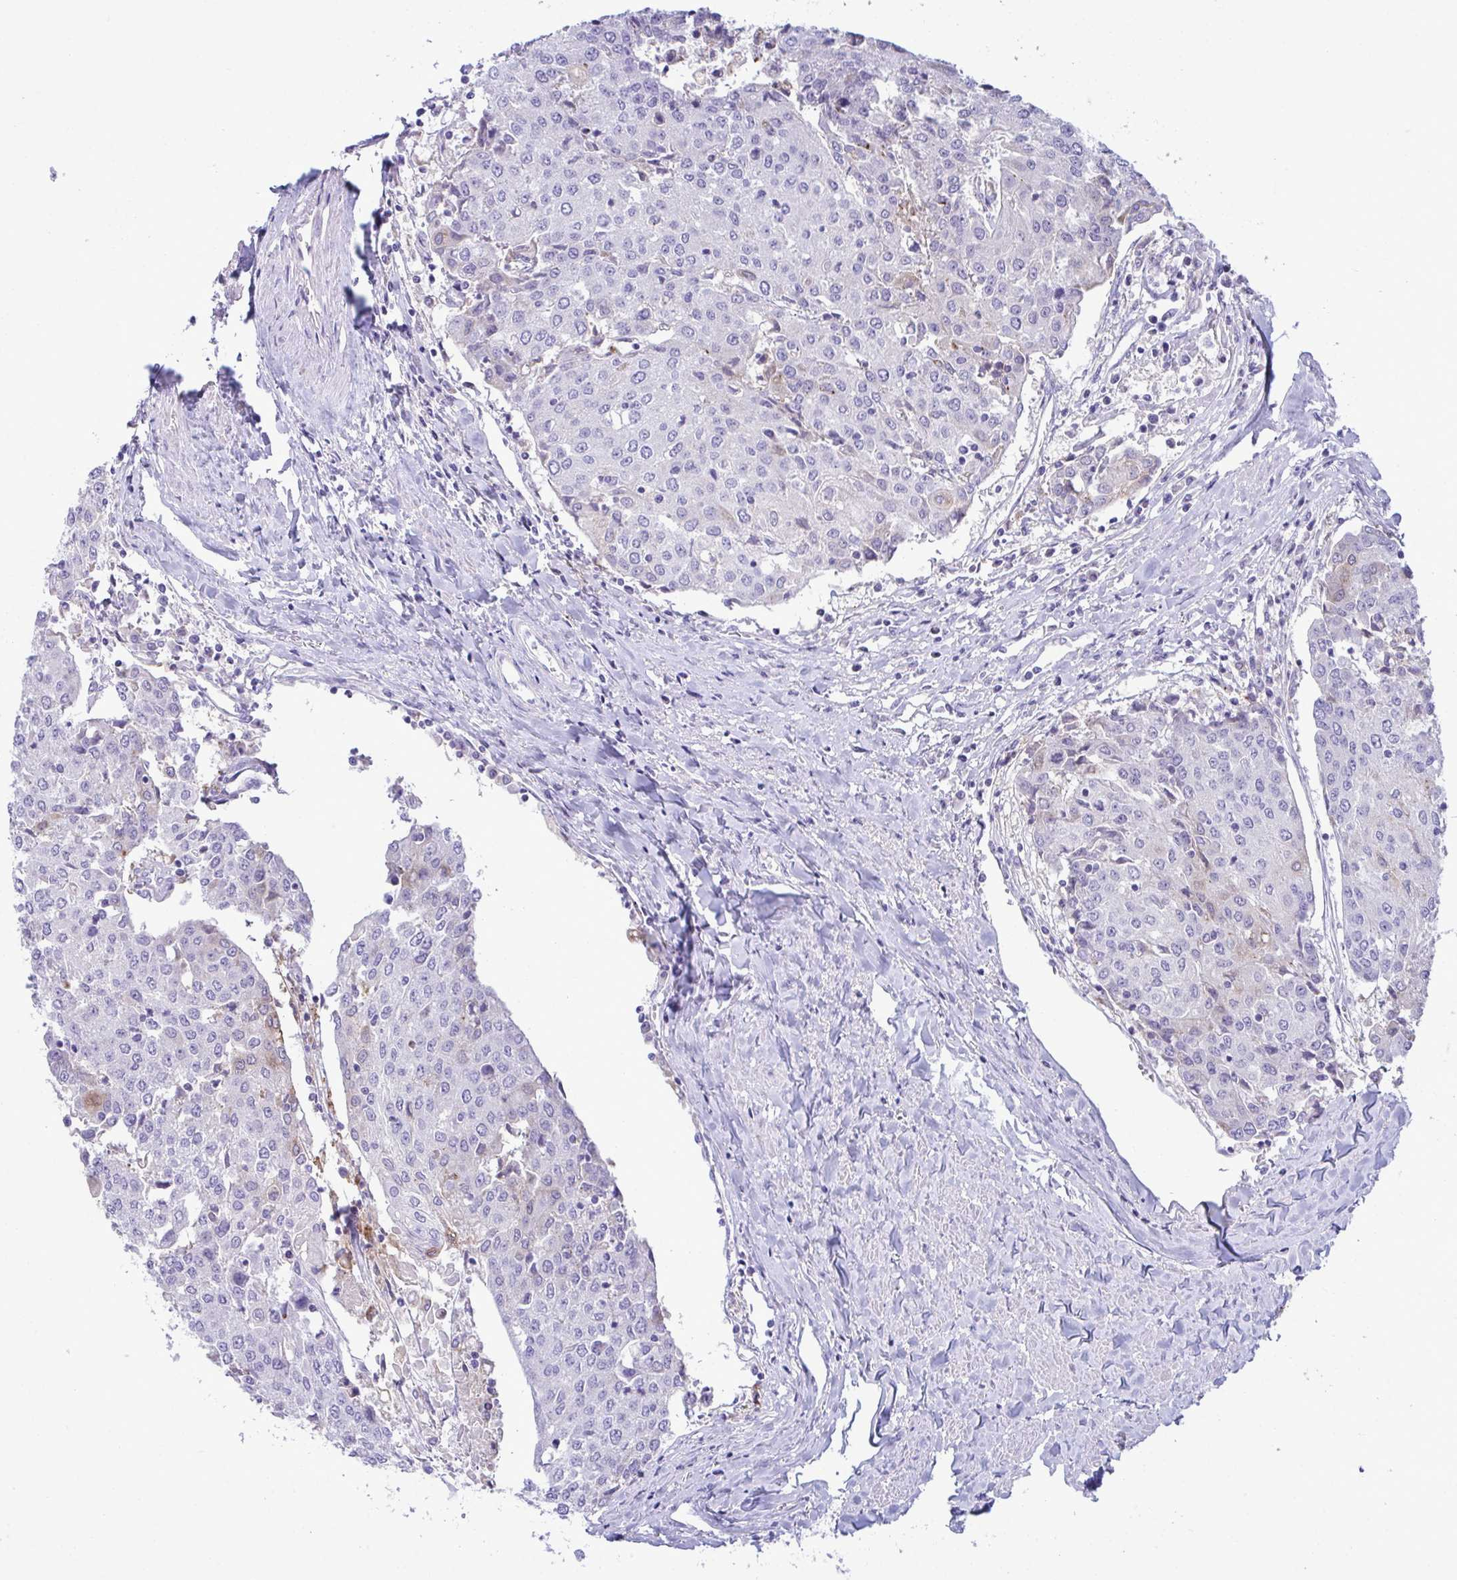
{"staining": {"intensity": "negative", "quantity": "none", "location": "none"}, "tissue": "urothelial cancer", "cell_type": "Tumor cells", "image_type": "cancer", "snomed": [{"axis": "morphology", "description": "Urothelial carcinoma, High grade"}, {"axis": "topography", "description": "Urinary bladder"}], "caption": "Image shows no protein expression in tumor cells of urothelial cancer tissue. (Stains: DAB immunohistochemistry with hematoxylin counter stain, Microscopy: brightfield microscopy at high magnification).", "gene": "RGPD5", "patient": {"sex": "female", "age": 85}}